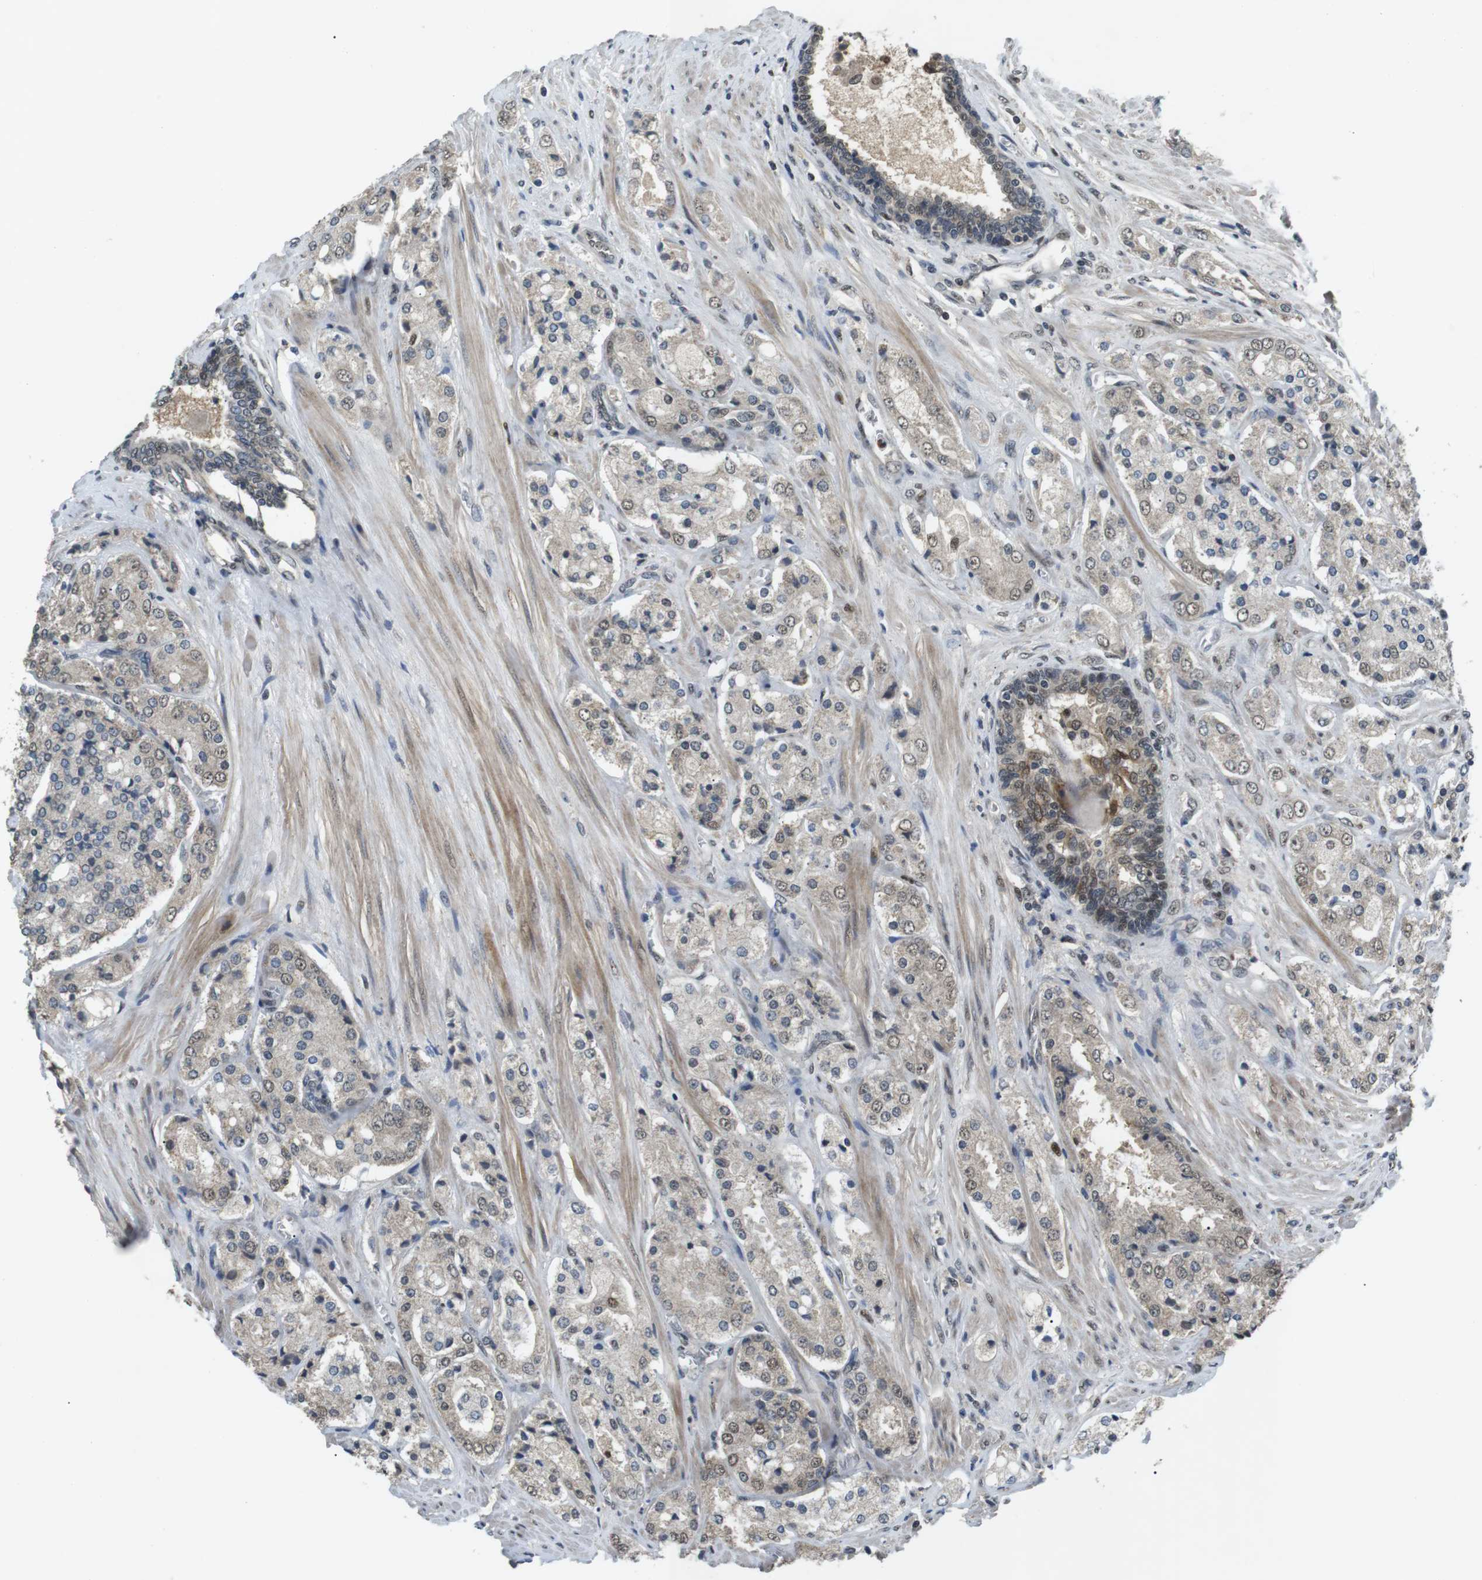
{"staining": {"intensity": "weak", "quantity": "<25%", "location": "nuclear"}, "tissue": "prostate cancer", "cell_type": "Tumor cells", "image_type": "cancer", "snomed": [{"axis": "morphology", "description": "Adenocarcinoma, High grade"}, {"axis": "topography", "description": "Prostate"}], "caption": "This is an immunohistochemistry photomicrograph of human prostate high-grade adenocarcinoma. There is no staining in tumor cells.", "gene": "ORAI3", "patient": {"sex": "male", "age": 65}}